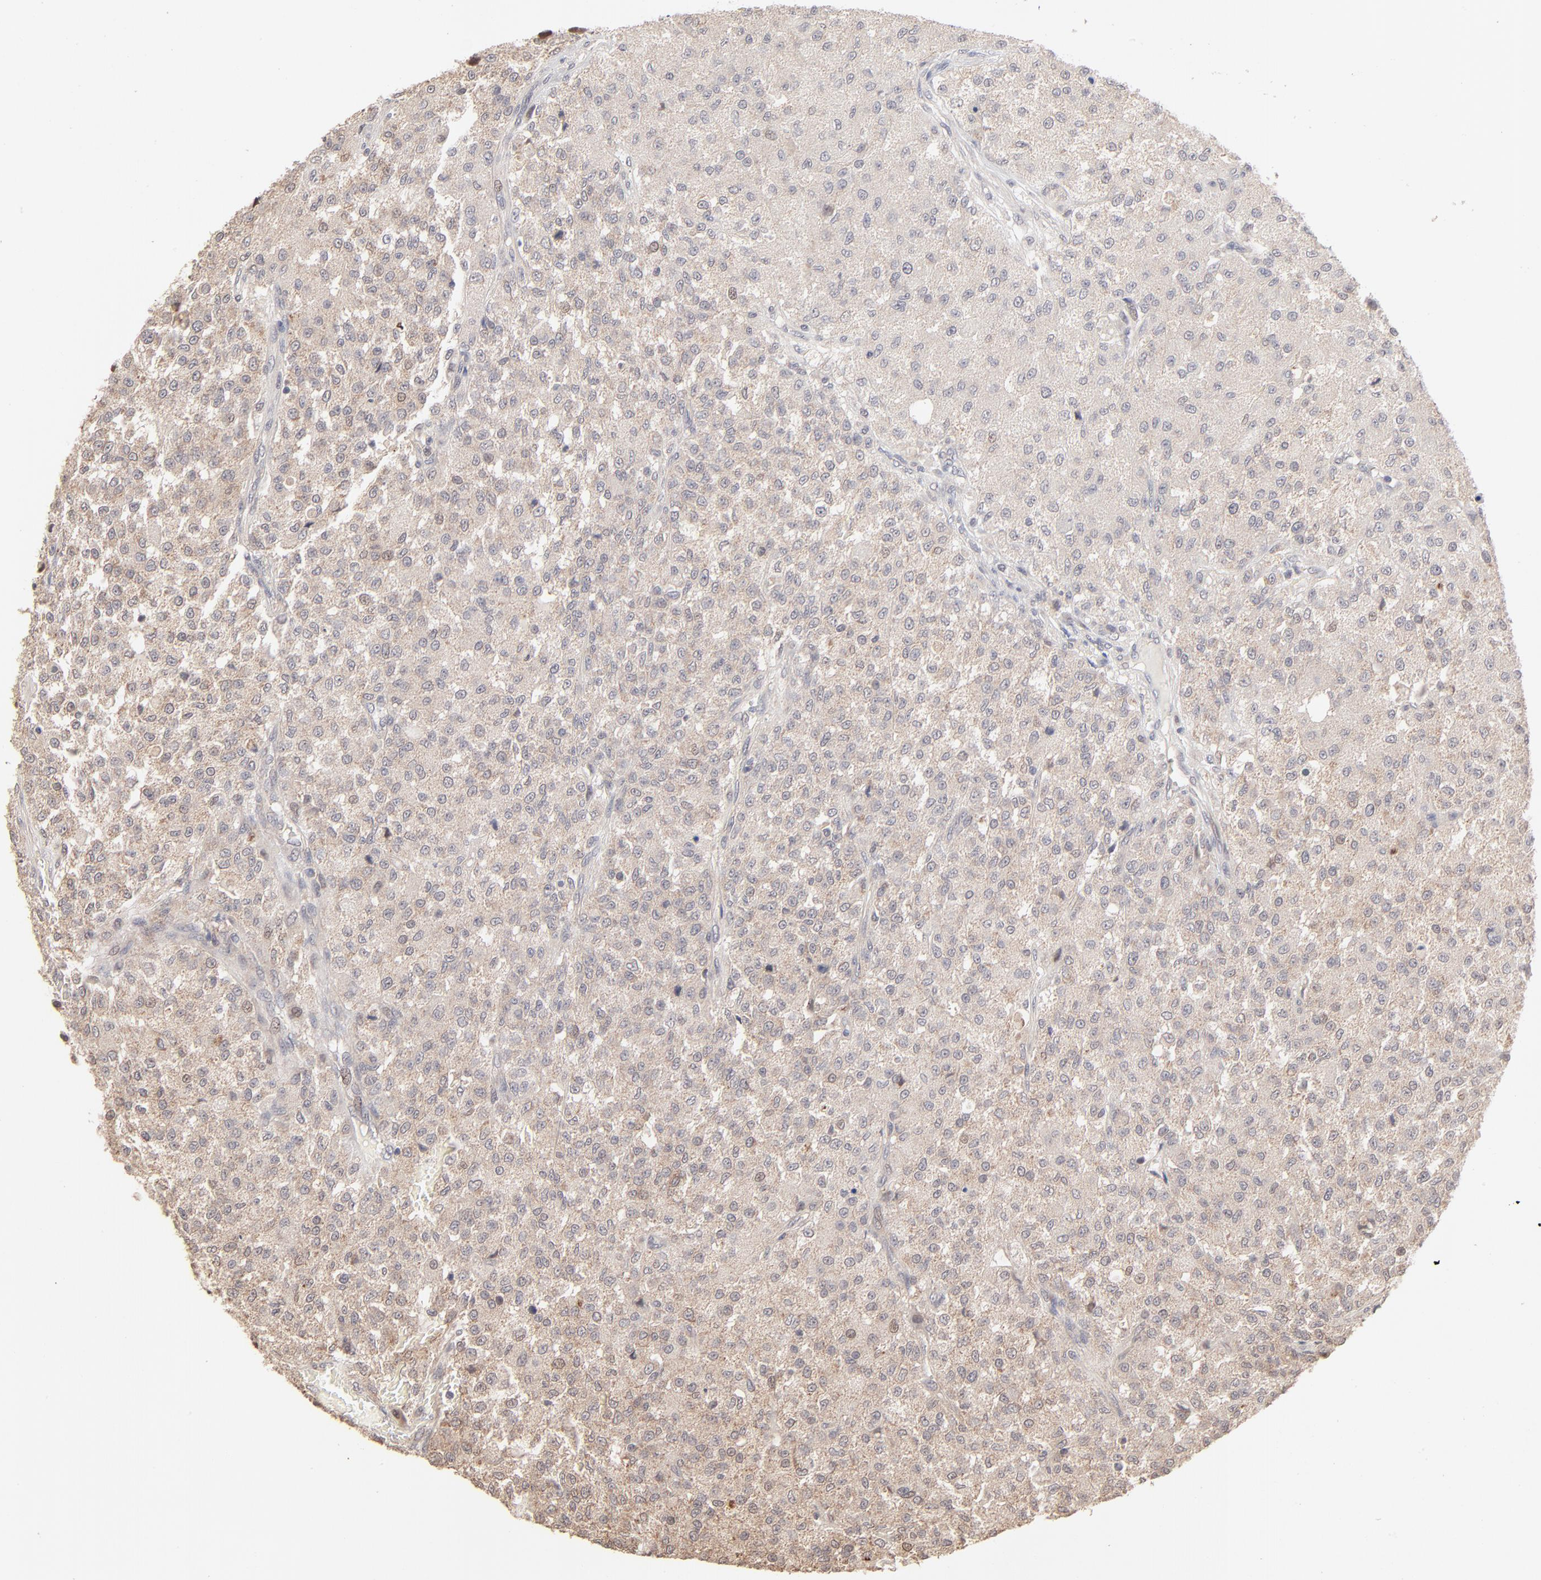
{"staining": {"intensity": "weak", "quantity": "25%-75%", "location": "cytoplasmic/membranous"}, "tissue": "testis cancer", "cell_type": "Tumor cells", "image_type": "cancer", "snomed": [{"axis": "morphology", "description": "Seminoma, NOS"}, {"axis": "topography", "description": "Testis"}], "caption": "Immunohistochemistry staining of testis seminoma, which shows low levels of weak cytoplasmic/membranous expression in about 25%-75% of tumor cells indicating weak cytoplasmic/membranous protein positivity. The staining was performed using DAB (brown) for protein detection and nuclei were counterstained in hematoxylin (blue).", "gene": "MSL2", "patient": {"sex": "male", "age": 59}}